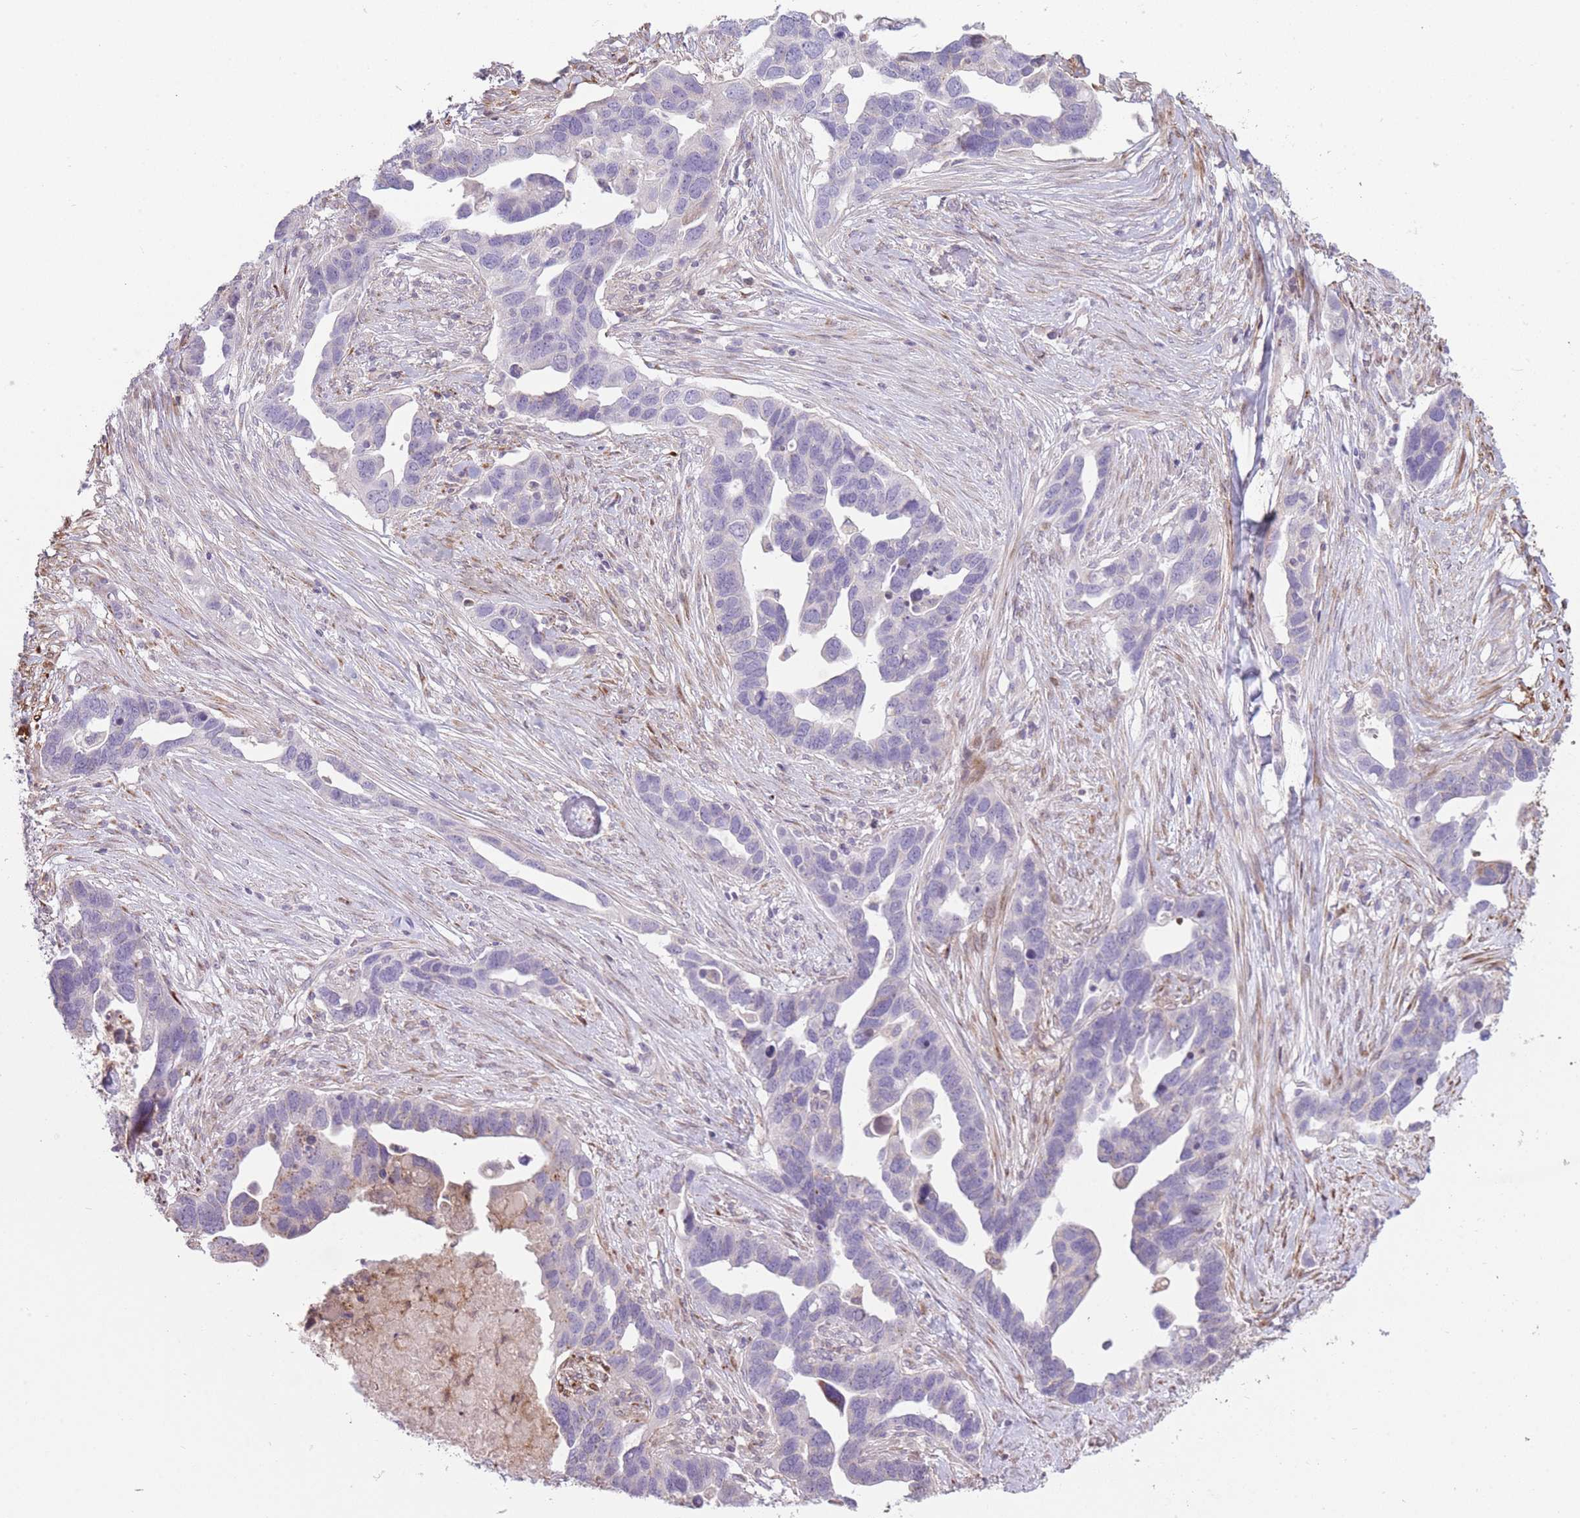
{"staining": {"intensity": "negative", "quantity": "none", "location": "none"}, "tissue": "ovarian cancer", "cell_type": "Tumor cells", "image_type": "cancer", "snomed": [{"axis": "morphology", "description": "Cystadenocarcinoma, serous, NOS"}, {"axis": "topography", "description": "Ovary"}], "caption": "This is an immunohistochemistry histopathology image of ovarian cancer (serous cystadenocarcinoma). There is no expression in tumor cells.", "gene": "PPP3R2", "patient": {"sex": "female", "age": 54}}